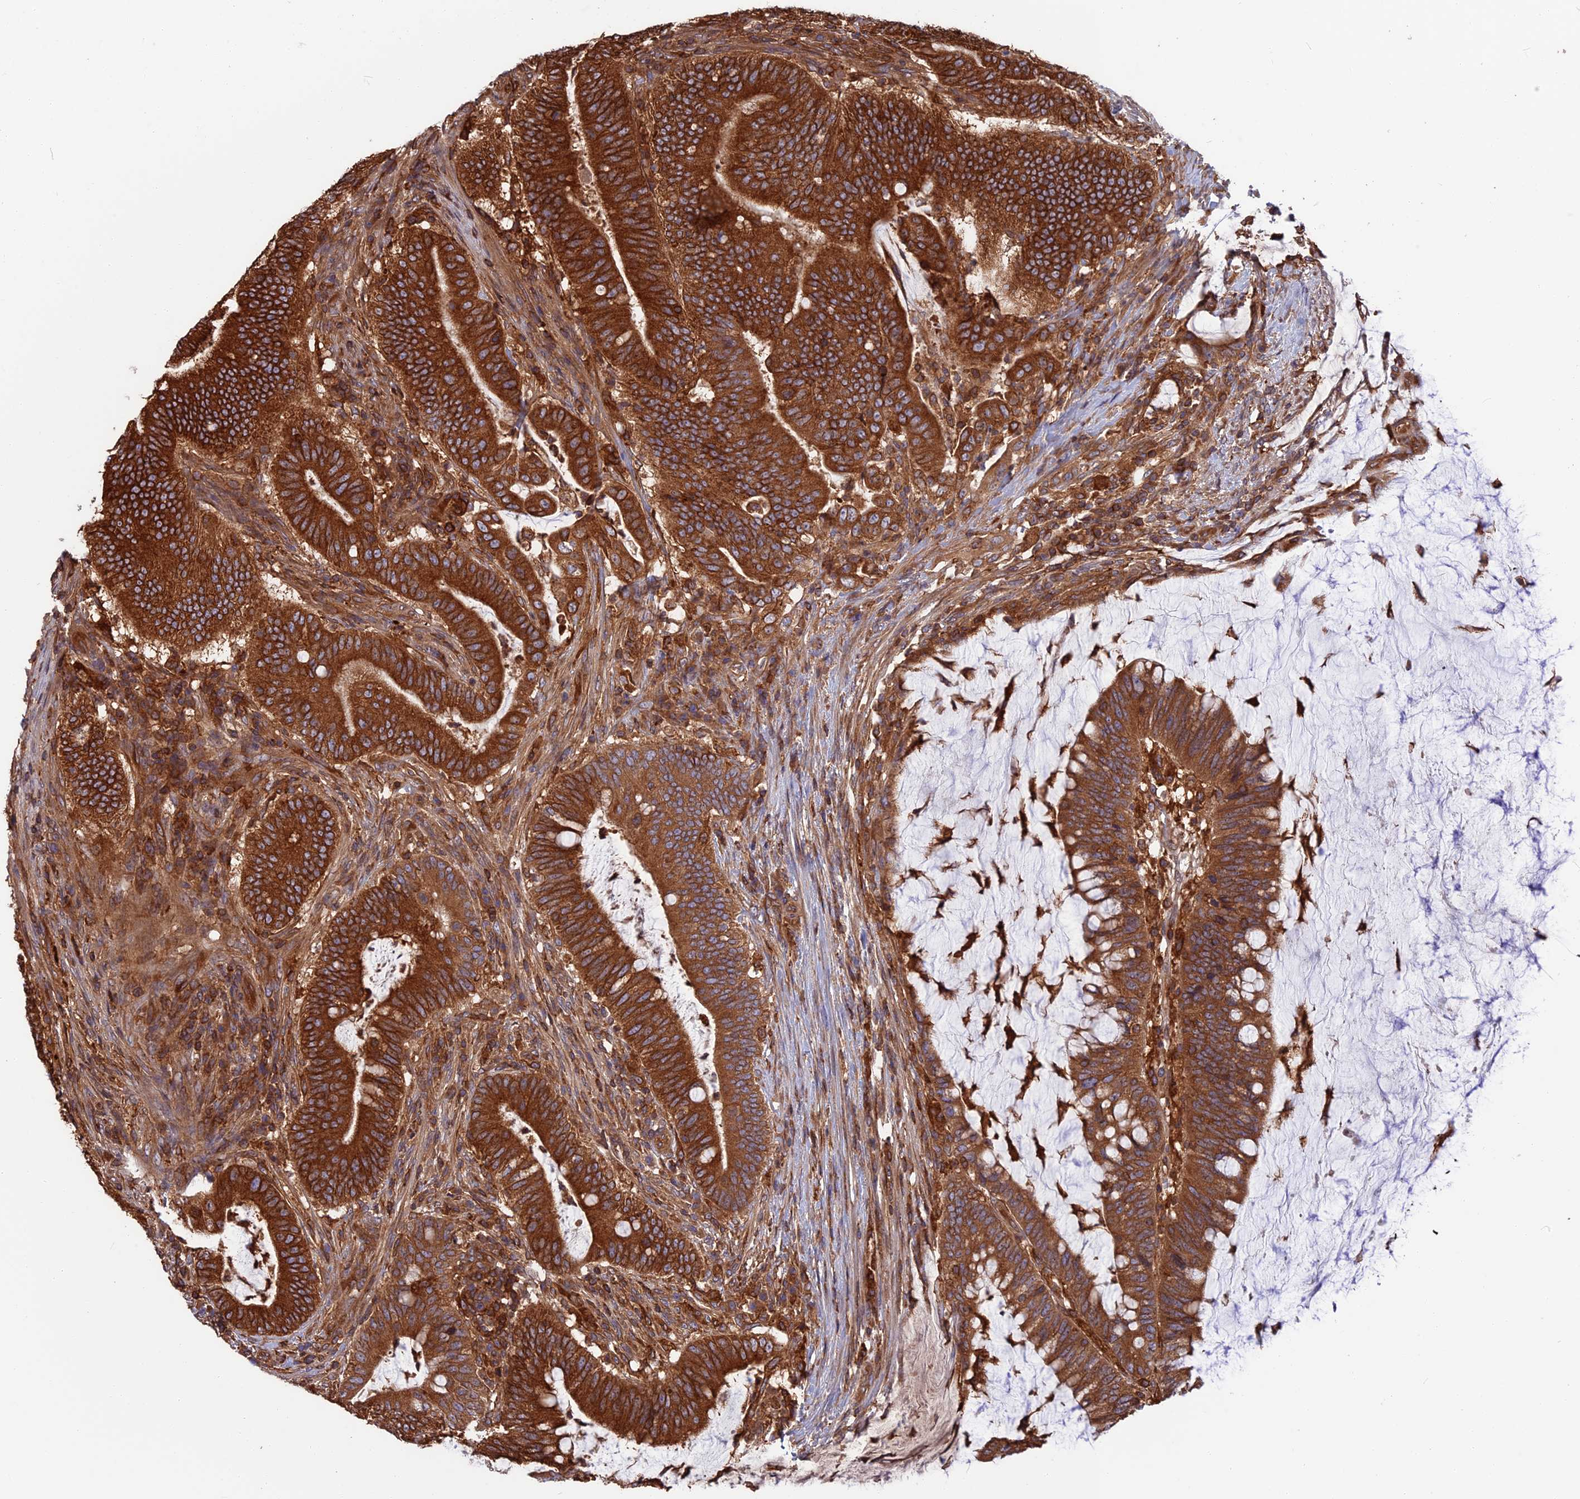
{"staining": {"intensity": "strong", "quantity": ">75%", "location": "cytoplasmic/membranous"}, "tissue": "colorectal cancer", "cell_type": "Tumor cells", "image_type": "cancer", "snomed": [{"axis": "morphology", "description": "Adenocarcinoma, NOS"}, {"axis": "topography", "description": "Colon"}], "caption": "Human colorectal adenocarcinoma stained for a protein (brown) exhibits strong cytoplasmic/membranous positive staining in approximately >75% of tumor cells.", "gene": "WDR1", "patient": {"sex": "female", "age": 66}}